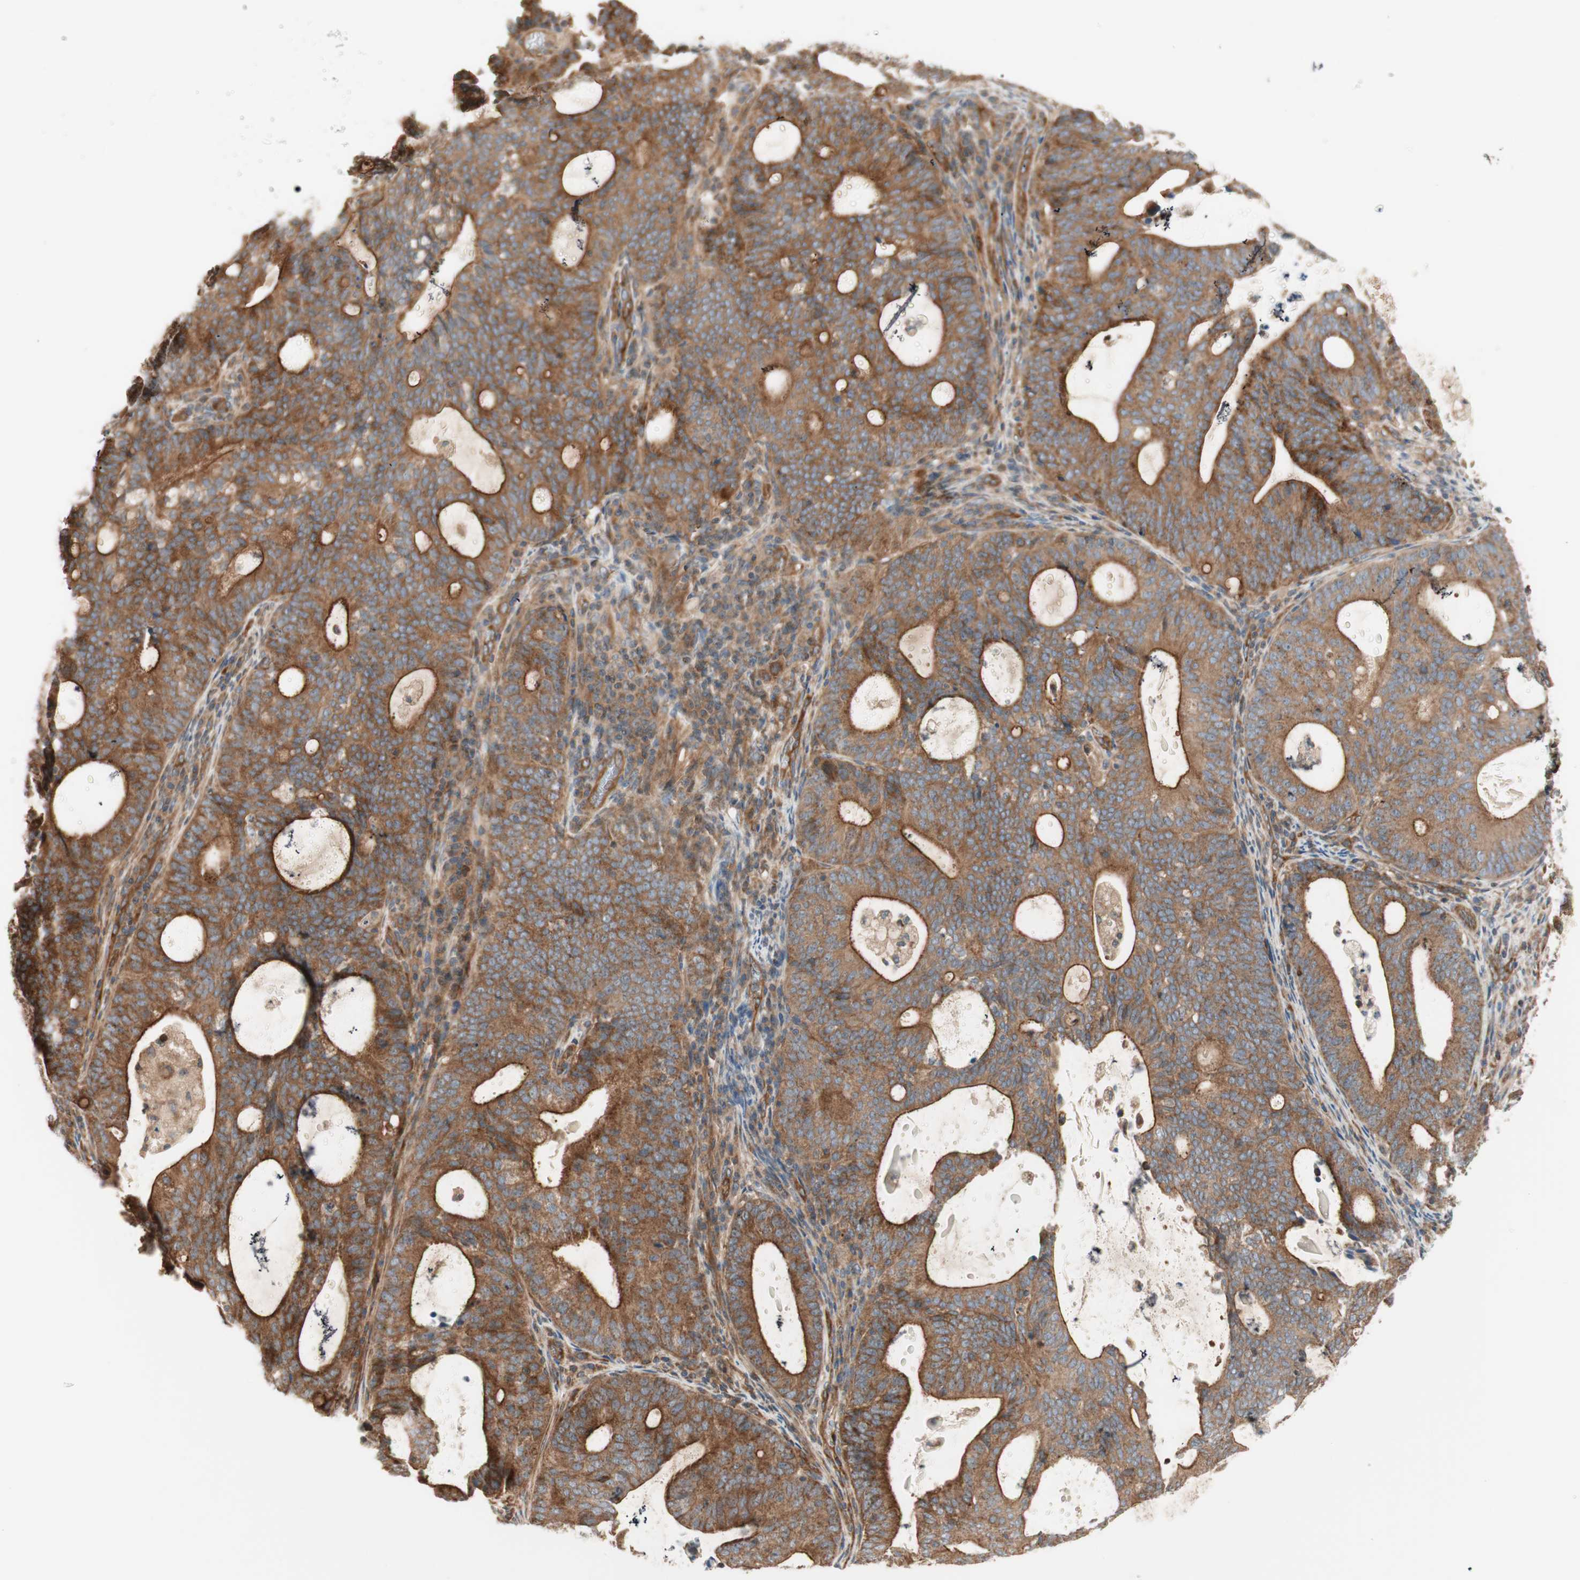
{"staining": {"intensity": "strong", "quantity": ">75%", "location": "cytoplasmic/membranous"}, "tissue": "endometrial cancer", "cell_type": "Tumor cells", "image_type": "cancer", "snomed": [{"axis": "morphology", "description": "Adenocarcinoma, NOS"}, {"axis": "topography", "description": "Uterus"}], "caption": "The photomicrograph displays immunohistochemical staining of endometrial cancer (adenocarcinoma). There is strong cytoplasmic/membranous staining is appreciated in approximately >75% of tumor cells.", "gene": "CTTNBP2NL", "patient": {"sex": "female", "age": 83}}